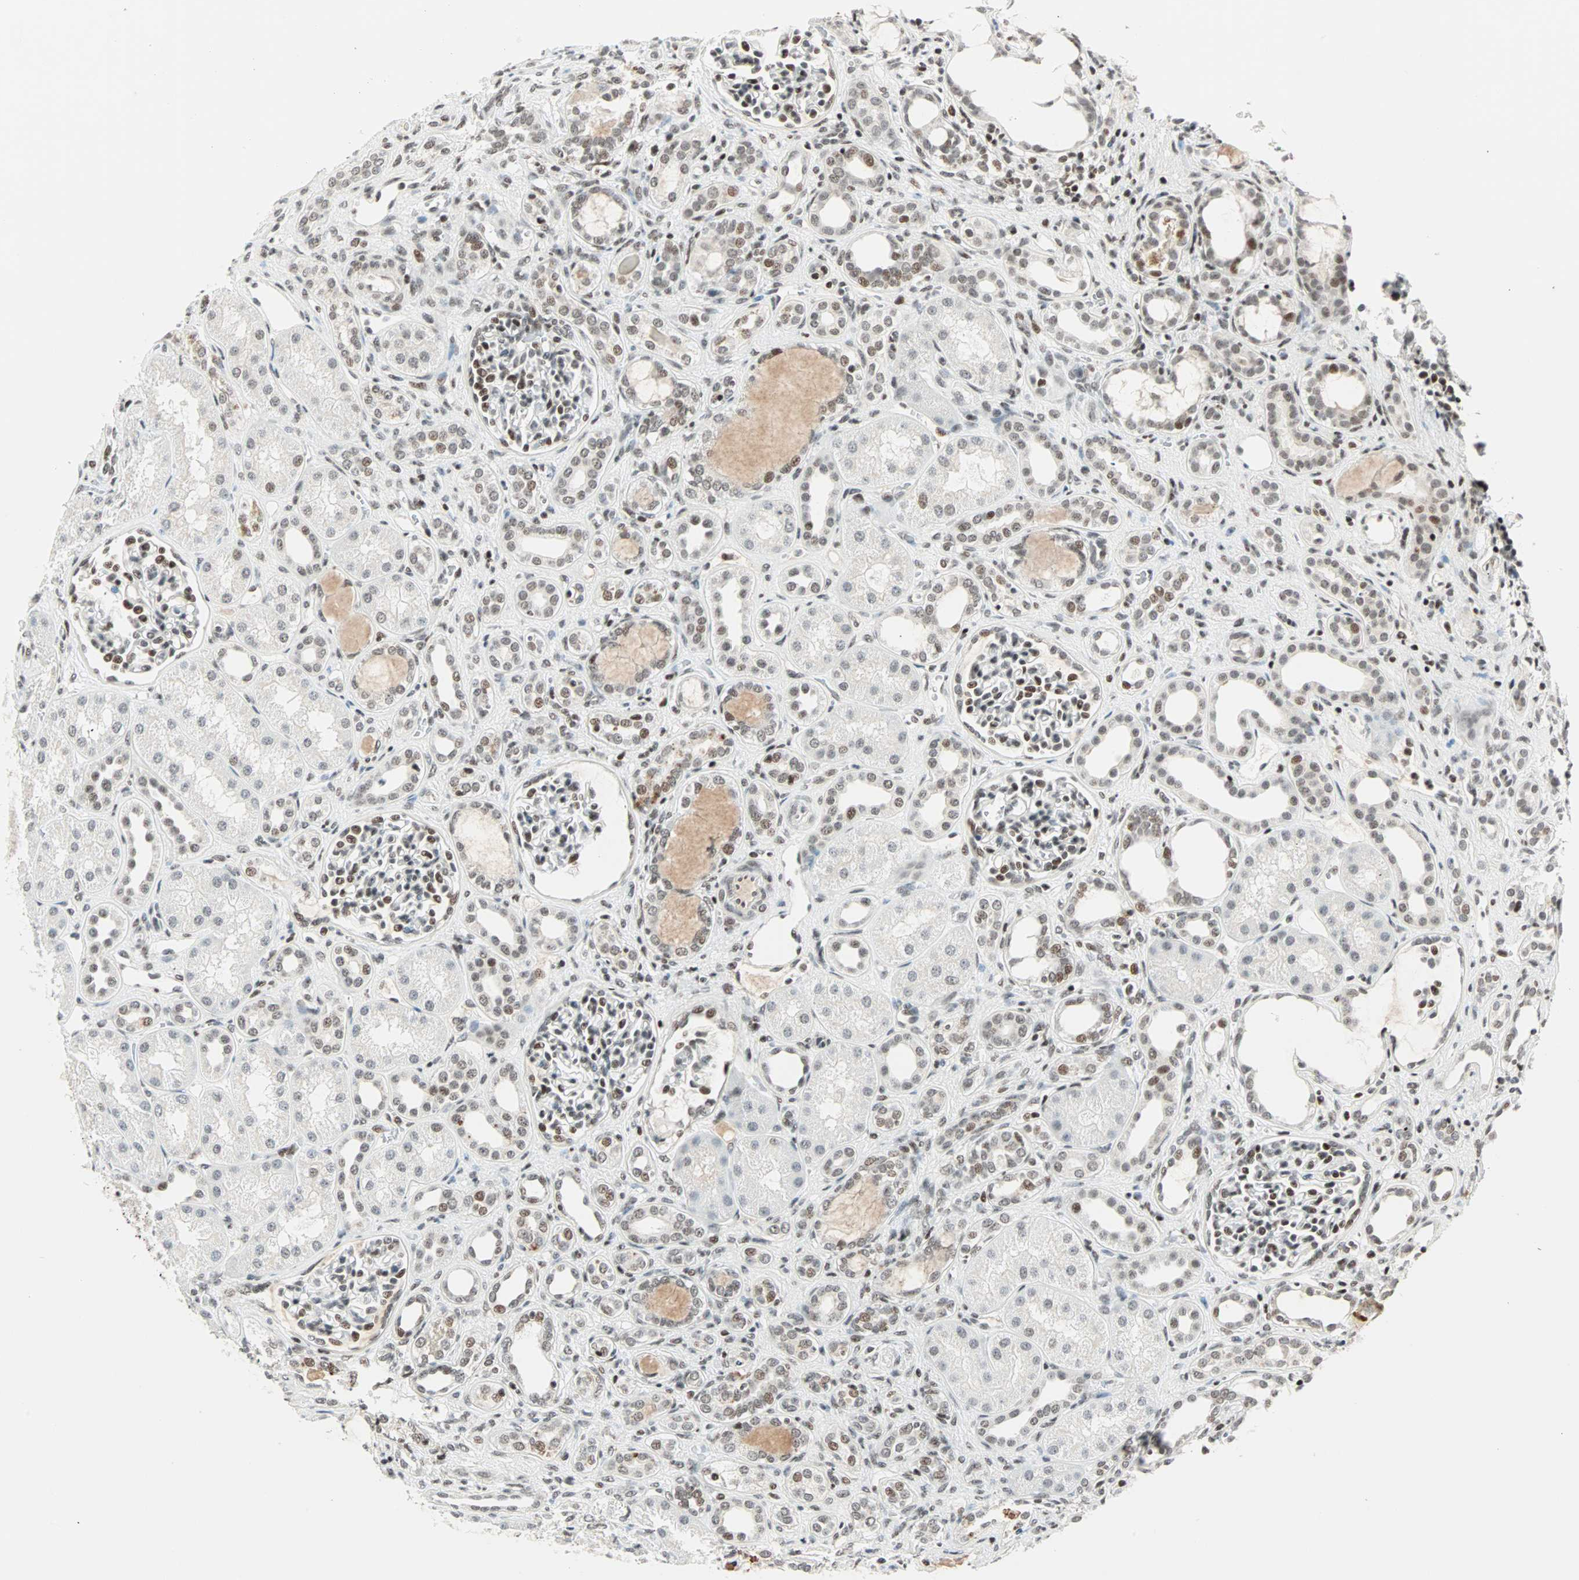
{"staining": {"intensity": "moderate", "quantity": "25%-75%", "location": "nuclear"}, "tissue": "kidney", "cell_type": "Cells in glomeruli", "image_type": "normal", "snomed": [{"axis": "morphology", "description": "Normal tissue, NOS"}, {"axis": "topography", "description": "Kidney"}], "caption": "Human kidney stained for a protein (brown) demonstrates moderate nuclear positive positivity in approximately 25%-75% of cells in glomeruli.", "gene": "SIN3A", "patient": {"sex": "male", "age": 7}}